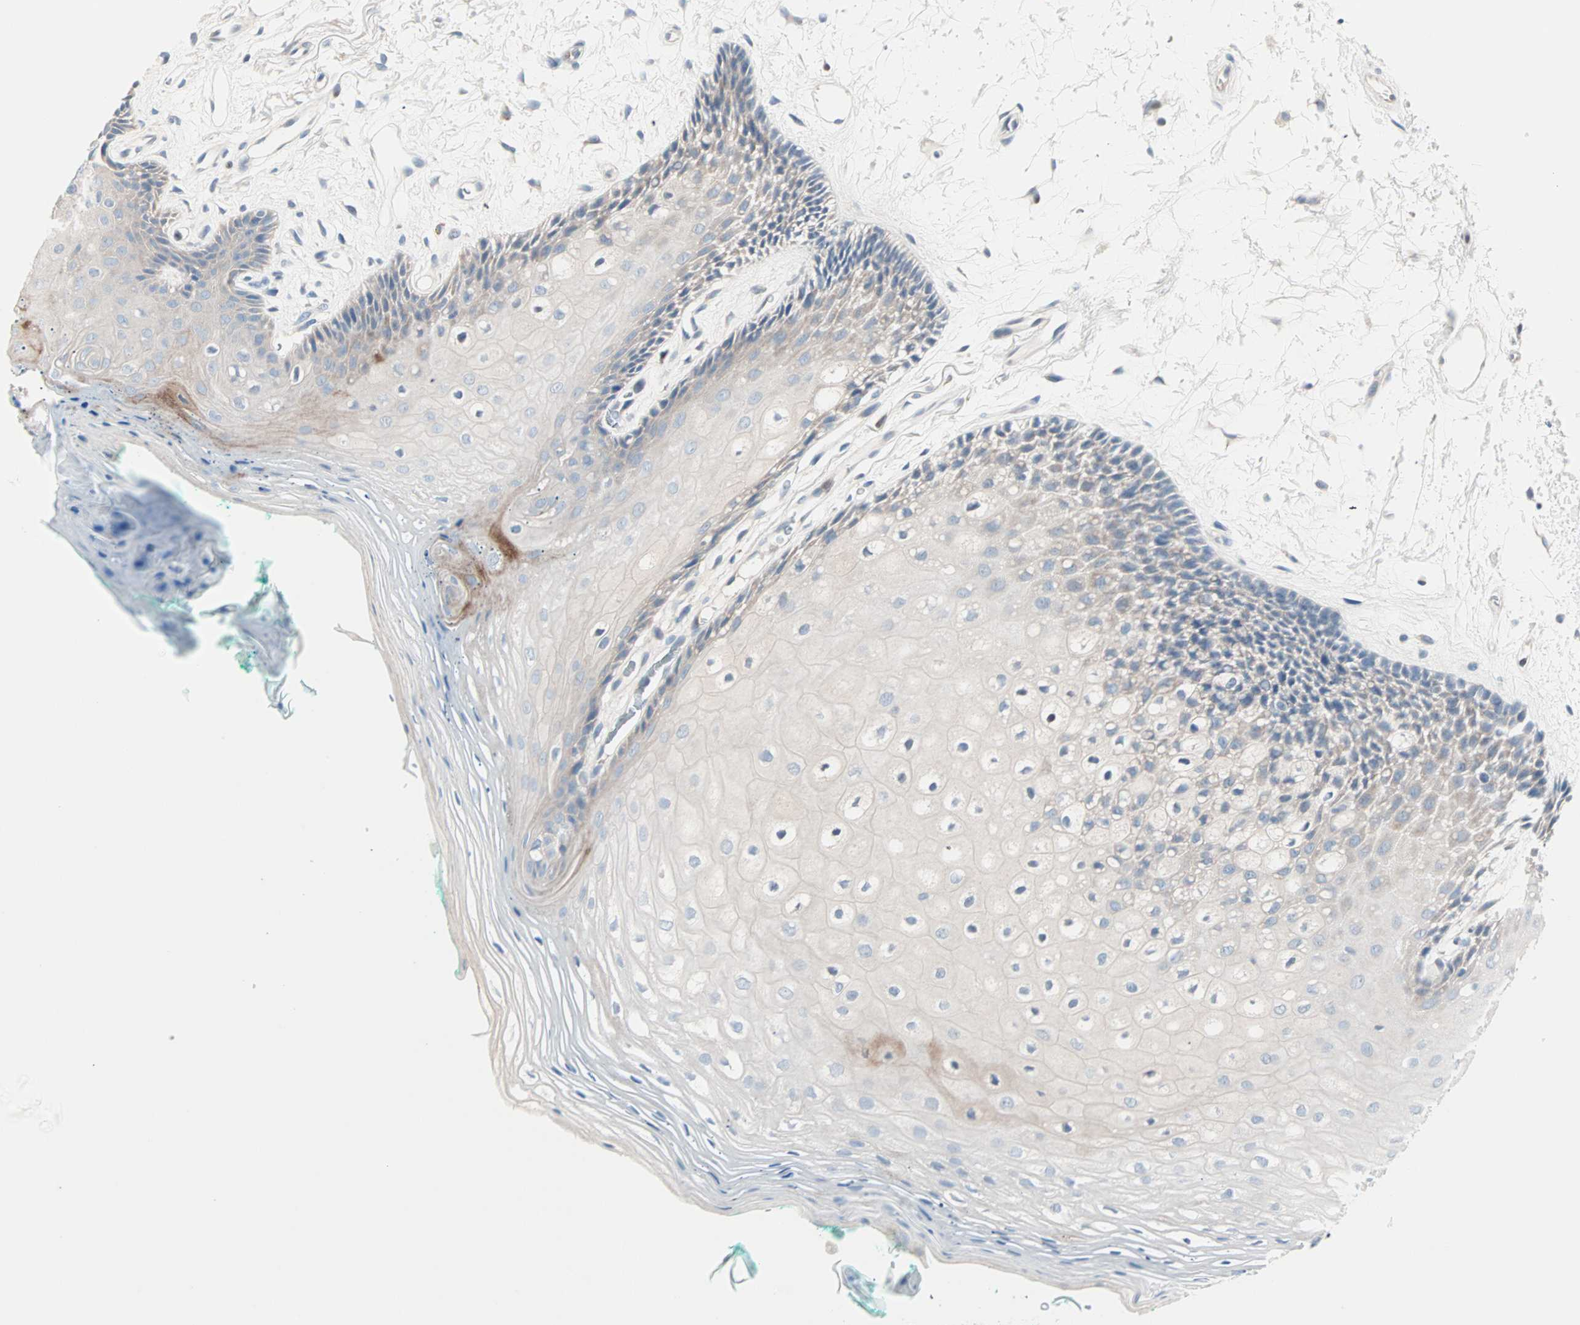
{"staining": {"intensity": "negative", "quantity": "none", "location": "none"}, "tissue": "oral mucosa", "cell_type": "Squamous epithelial cells", "image_type": "normal", "snomed": [{"axis": "morphology", "description": "Normal tissue, NOS"}, {"axis": "topography", "description": "Skeletal muscle"}, {"axis": "topography", "description": "Oral tissue"}, {"axis": "topography", "description": "Peripheral nerve tissue"}], "caption": "A histopathology image of oral mucosa stained for a protein shows no brown staining in squamous epithelial cells.", "gene": "NEFH", "patient": {"sex": "female", "age": 84}}